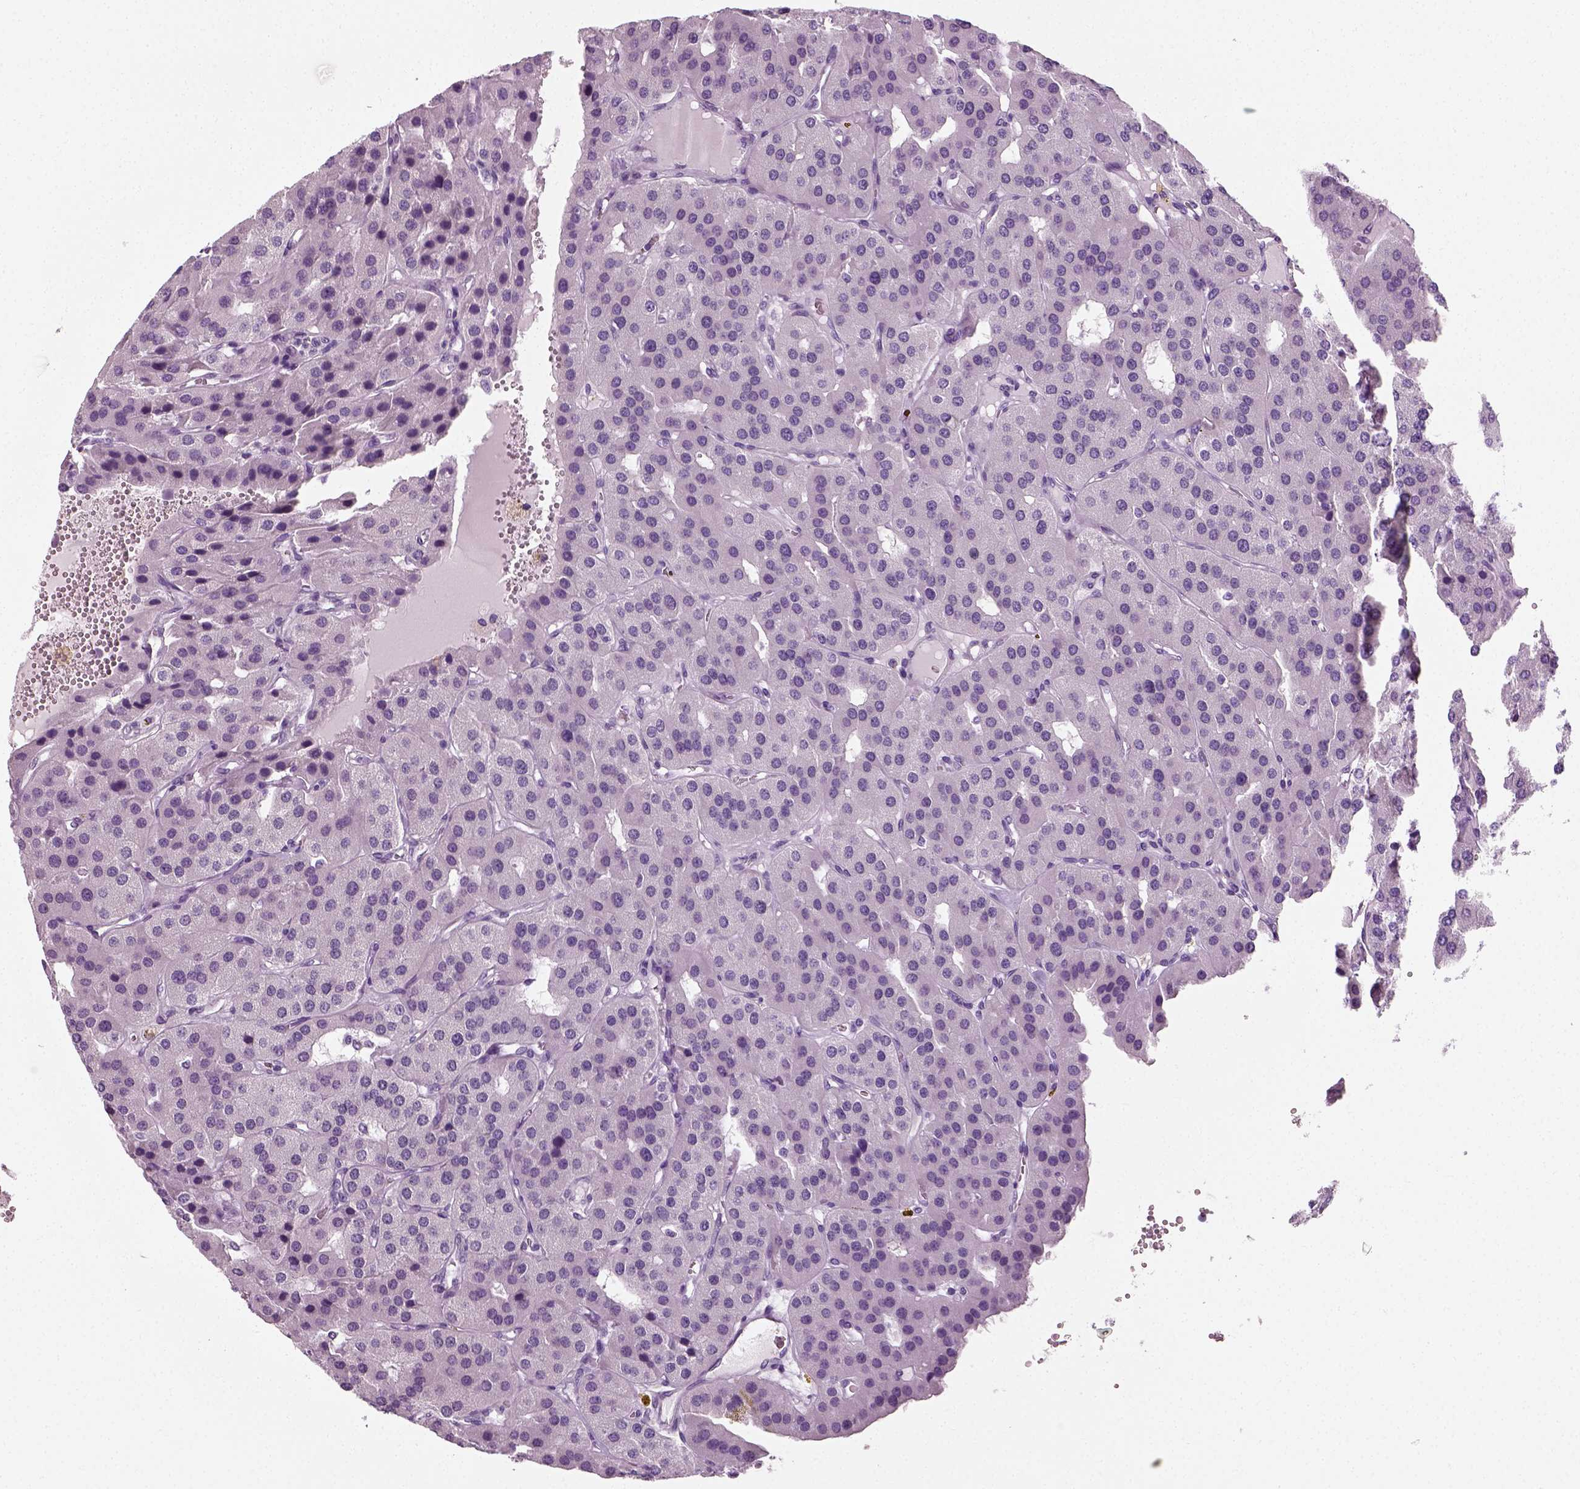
{"staining": {"intensity": "negative", "quantity": "none", "location": "none"}, "tissue": "parathyroid gland", "cell_type": "Glandular cells", "image_type": "normal", "snomed": [{"axis": "morphology", "description": "Normal tissue, NOS"}, {"axis": "morphology", "description": "Adenoma, NOS"}, {"axis": "topography", "description": "Parathyroid gland"}], "caption": "This is a image of IHC staining of unremarkable parathyroid gland, which shows no expression in glandular cells.", "gene": "SPATA31E1", "patient": {"sex": "female", "age": 86}}